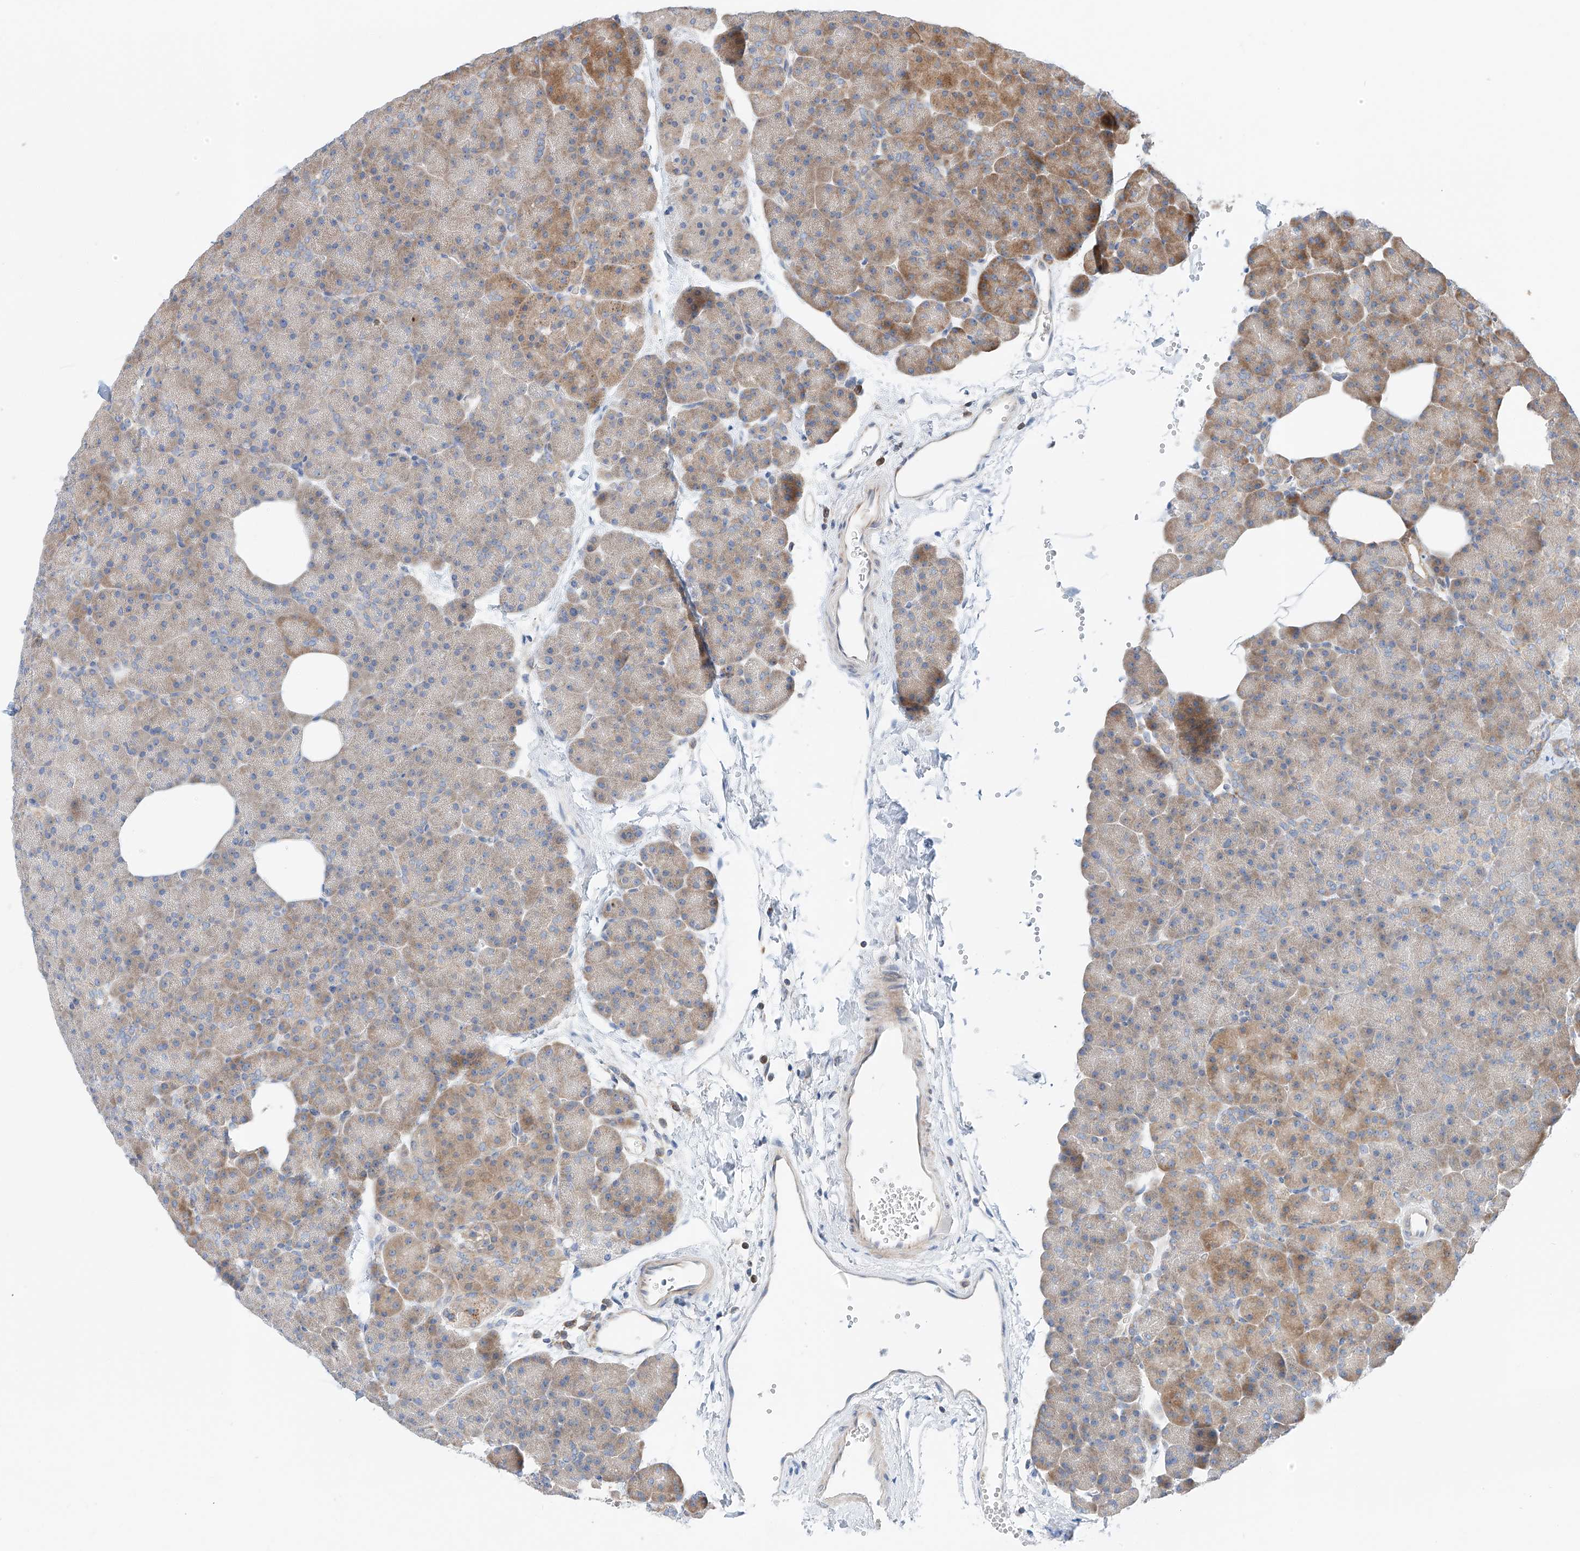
{"staining": {"intensity": "moderate", "quantity": "<25%", "location": "cytoplasmic/membranous"}, "tissue": "pancreas", "cell_type": "Exocrine glandular cells", "image_type": "normal", "snomed": [{"axis": "morphology", "description": "Normal tissue, NOS"}, {"axis": "morphology", "description": "Carcinoid, malignant, NOS"}, {"axis": "topography", "description": "Pancreas"}], "caption": "Exocrine glandular cells exhibit low levels of moderate cytoplasmic/membranous staining in approximately <25% of cells in benign pancreas.", "gene": "RUSC1", "patient": {"sex": "female", "age": 35}}